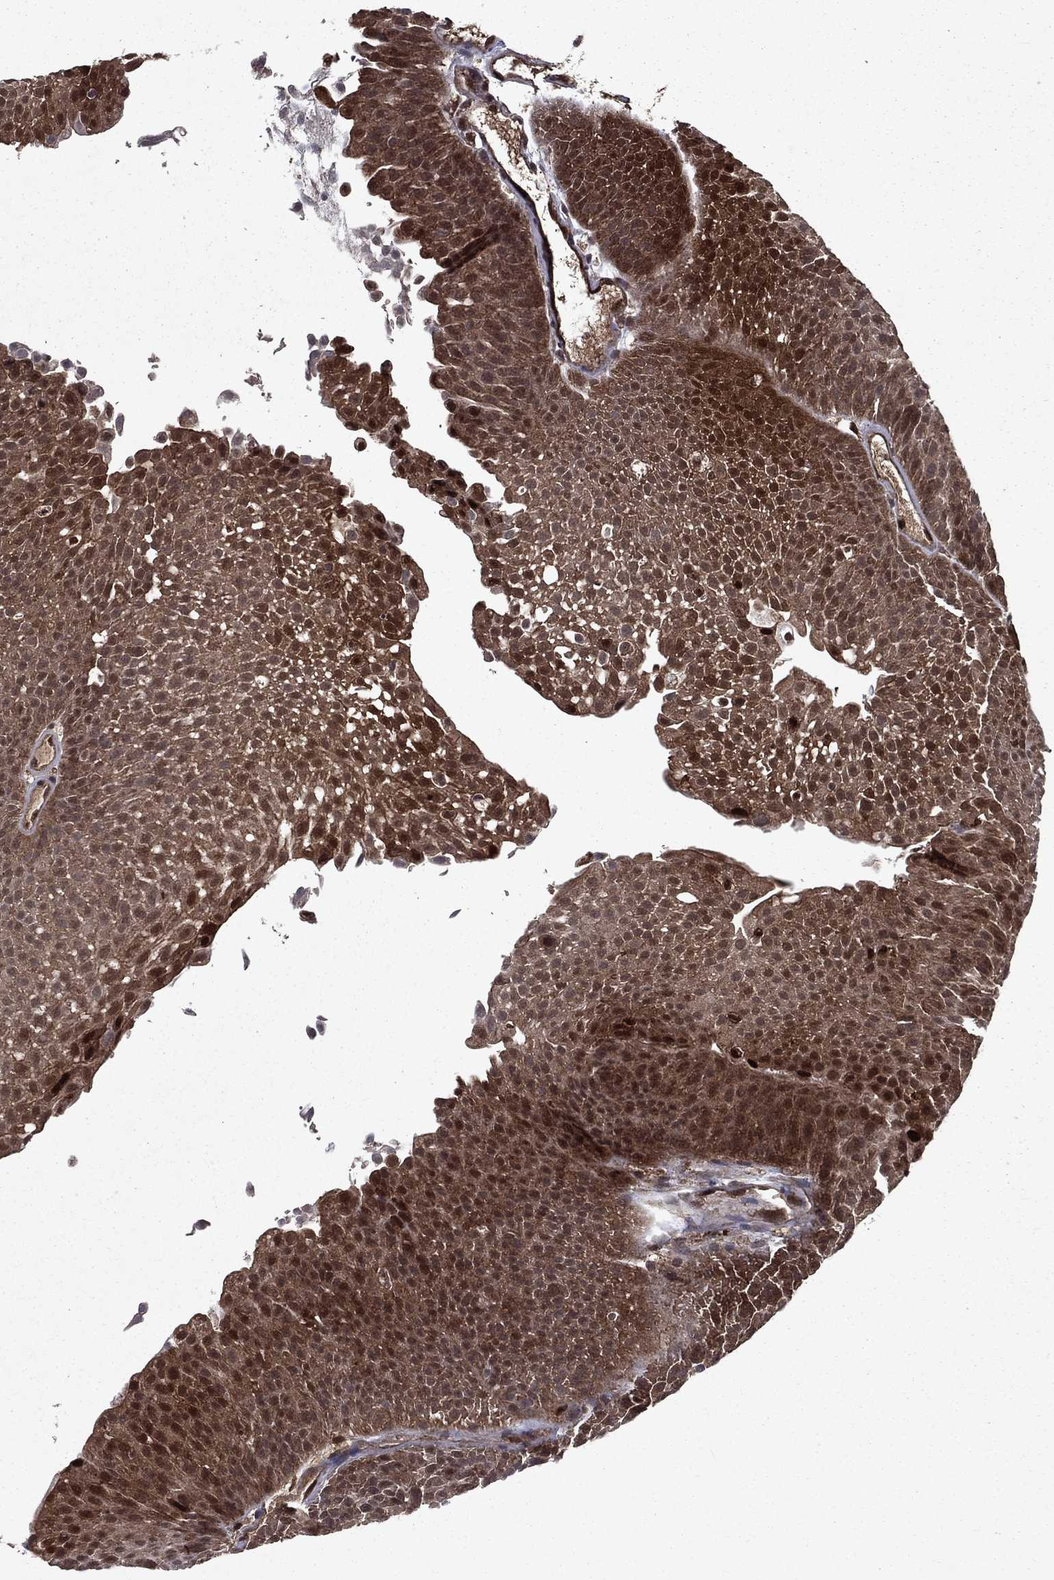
{"staining": {"intensity": "moderate", "quantity": "25%-75%", "location": "cytoplasmic/membranous,nuclear"}, "tissue": "urothelial cancer", "cell_type": "Tumor cells", "image_type": "cancer", "snomed": [{"axis": "morphology", "description": "Urothelial carcinoma, Low grade"}, {"axis": "topography", "description": "Urinary bladder"}], "caption": "Immunohistochemistry staining of urothelial cancer, which displays medium levels of moderate cytoplasmic/membranous and nuclear staining in about 25%-75% of tumor cells indicating moderate cytoplasmic/membranous and nuclear protein staining. The staining was performed using DAB (brown) for protein detection and nuclei were counterstained in hematoxylin (blue).", "gene": "FGD1", "patient": {"sex": "male", "age": 65}}